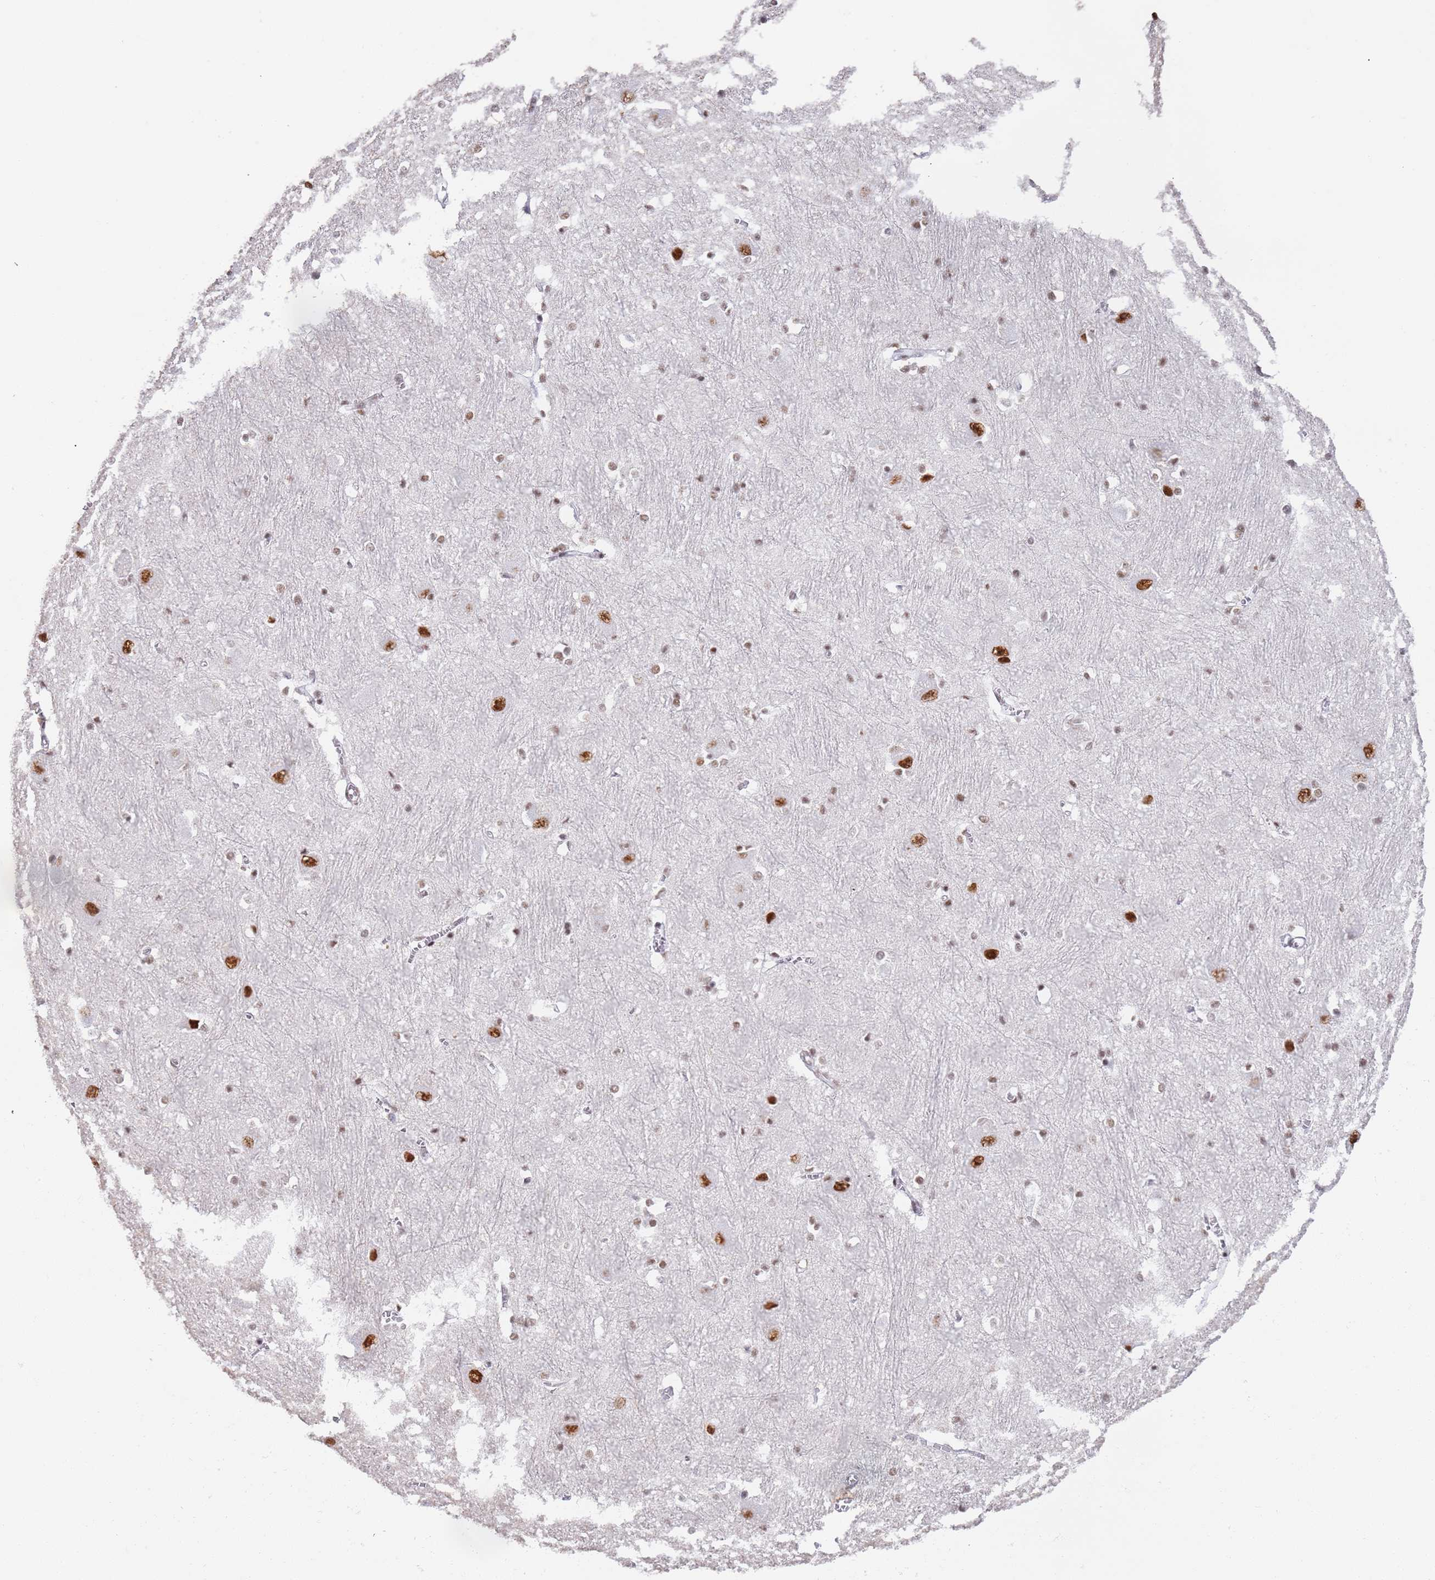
{"staining": {"intensity": "moderate", "quantity": "<25%", "location": "nuclear"}, "tissue": "caudate", "cell_type": "Glial cells", "image_type": "normal", "snomed": [{"axis": "morphology", "description": "Normal tissue, NOS"}, {"axis": "topography", "description": "Lateral ventricle wall"}], "caption": "Immunohistochemistry of unremarkable caudate reveals low levels of moderate nuclear staining in about <25% of glial cells. (IHC, brightfield microscopy, high magnification).", "gene": "AKAP8L", "patient": {"sex": "male", "age": 37}}